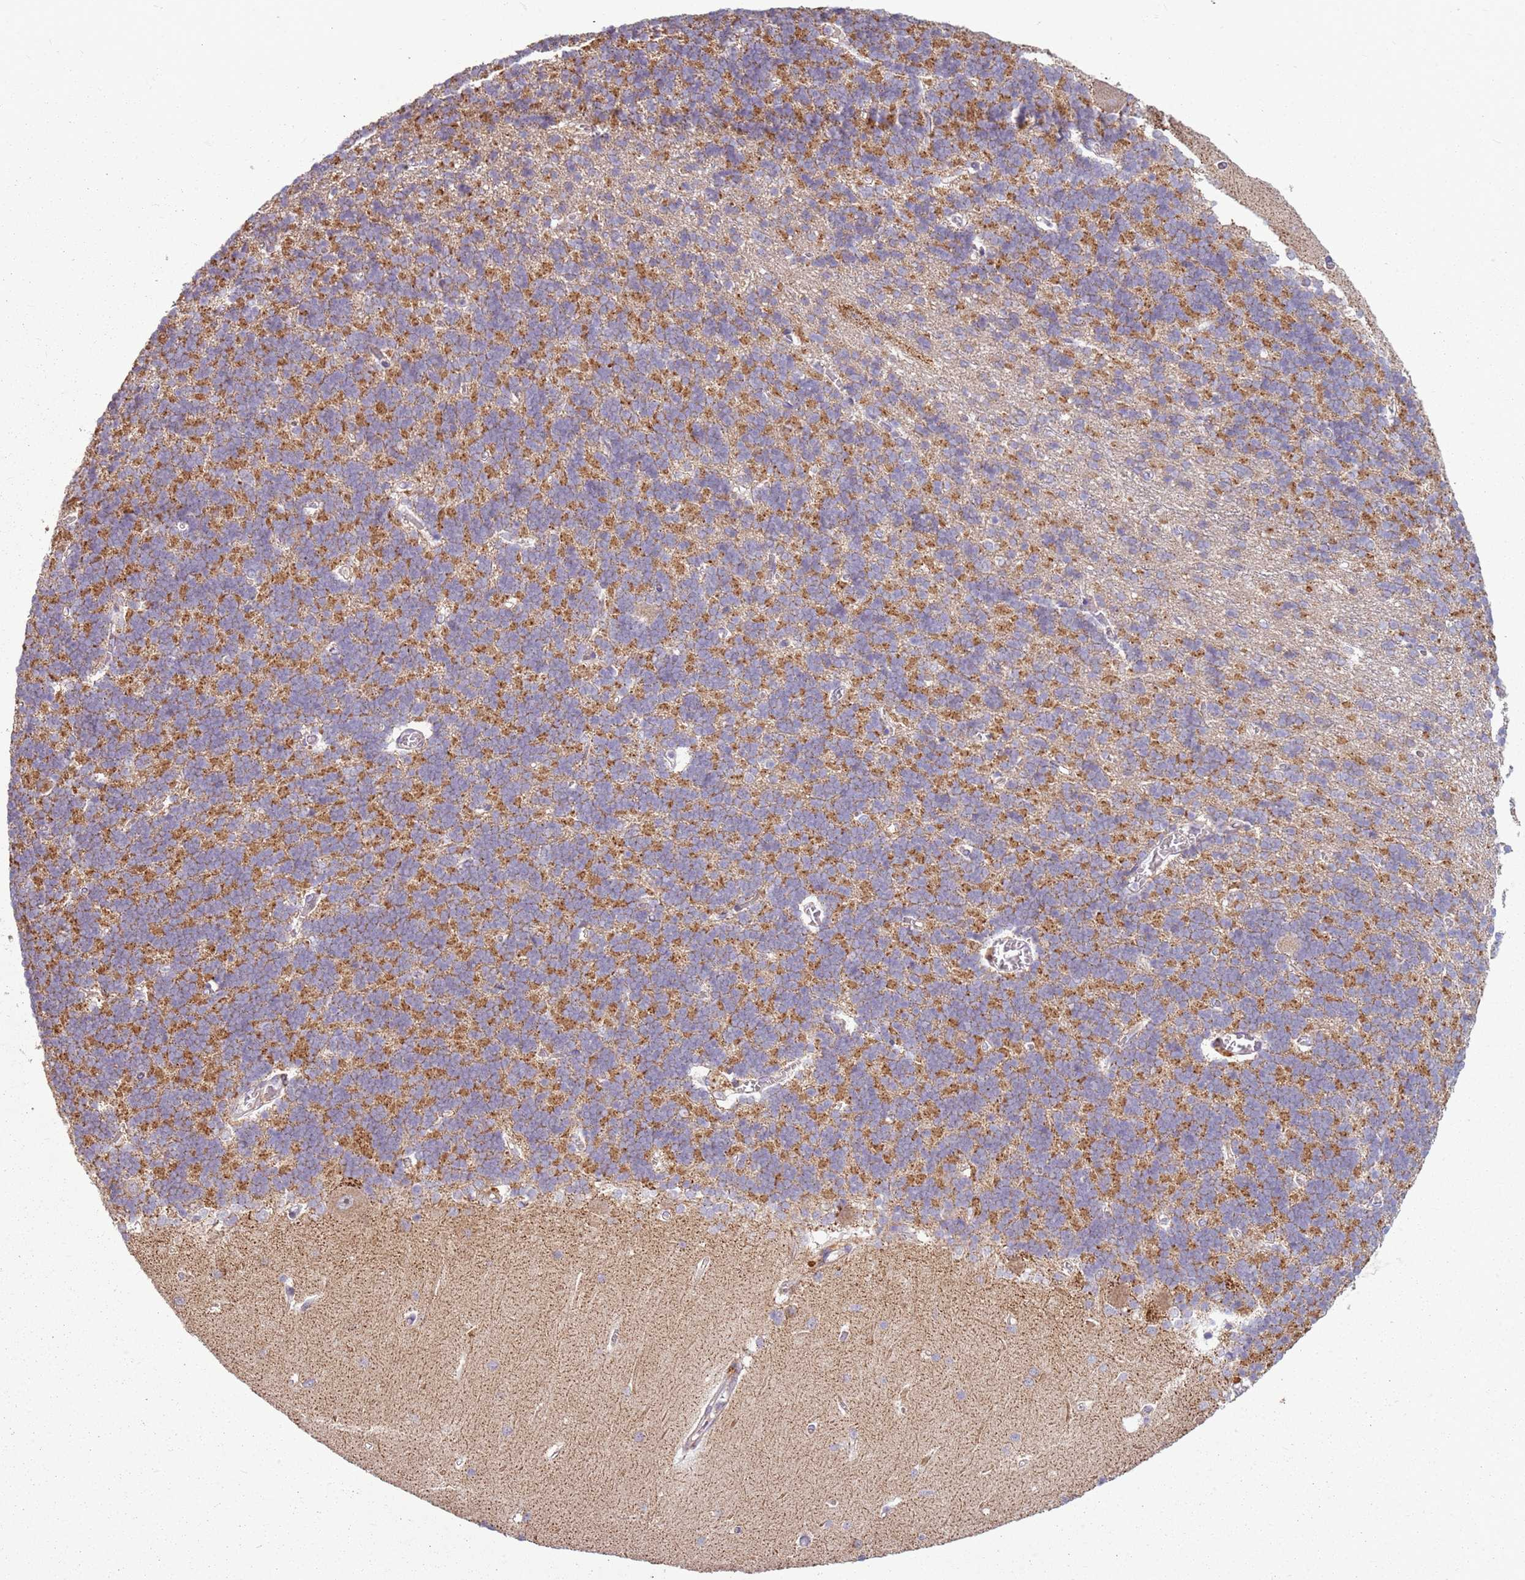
{"staining": {"intensity": "moderate", "quantity": "25%-75%", "location": "cytoplasmic/membranous"}, "tissue": "cerebellum", "cell_type": "Cells in granular layer", "image_type": "normal", "snomed": [{"axis": "morphology", "description": "Normal tissue, NOS"}, {"axis": "topography", "description": "Cerebellum"}], "caption": "Brown immunohistochemical staining in benign human cerebellum reveals moderate cytoplasmic/membranous expression in about 25%-75% of cells in granular layer. (IHC, brightfield microscopy, high magnification).", "gene": "ZNF530", "patient": {"sex": "male", "age": 37}}